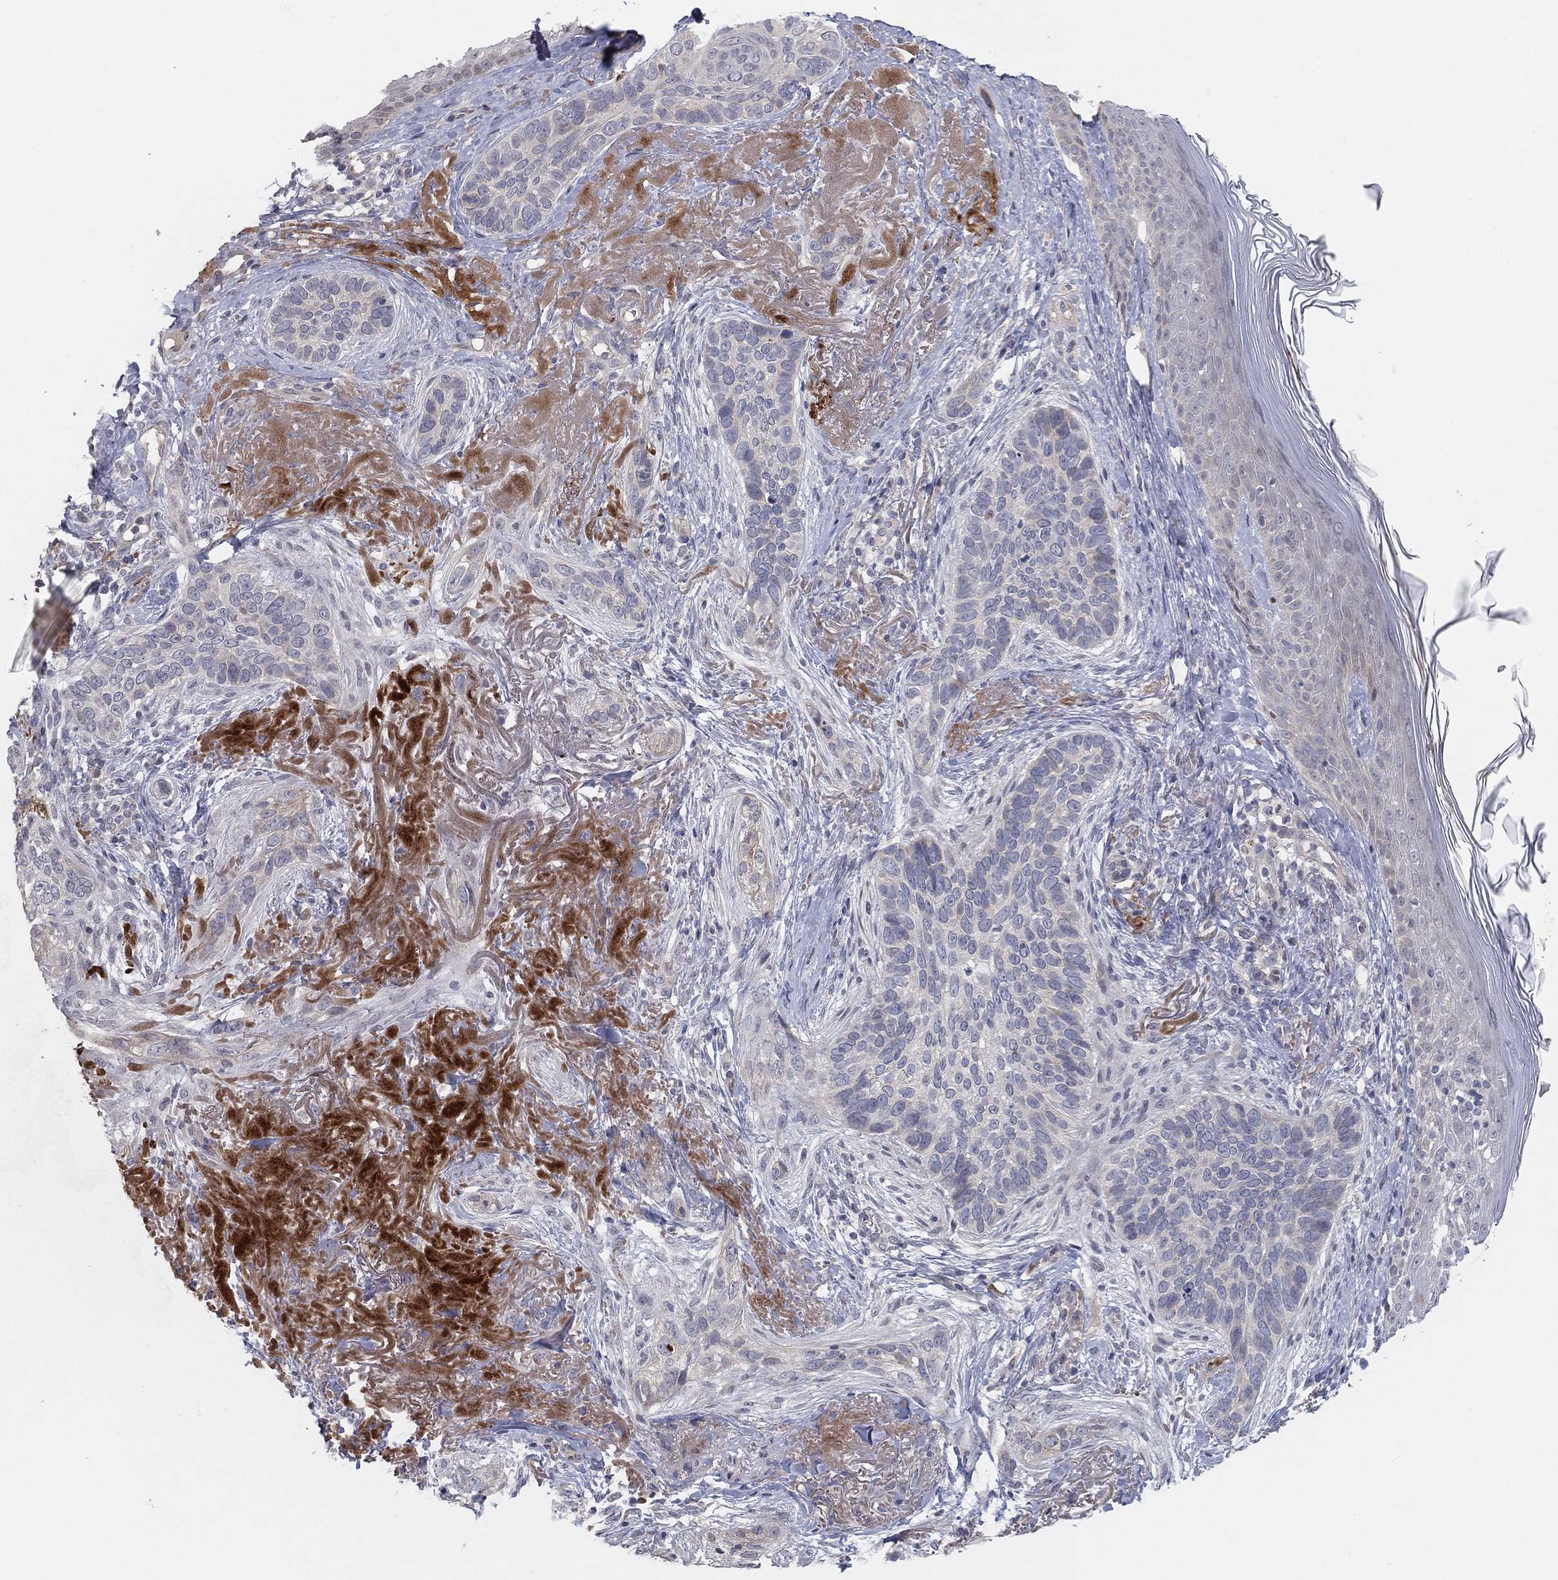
{"staining": {"intensity": "negative", "quantity": "none", "location": "none"}, "tissue": "skin cancer", "cell_type": "Tumor cells", "image_type": "cancer", "snomed": [{"axis": "morphology", "description": "Basal cell carcinoma"}, {"axis": "topography", "description": "Skin"}], "caption": "This is a histopathology image of IHC staining of basal cell carcinoma (skin), which shows no expression in tumor cells.", "gene": "AMN1", "patient": {"sex": "male", "age": 91}}